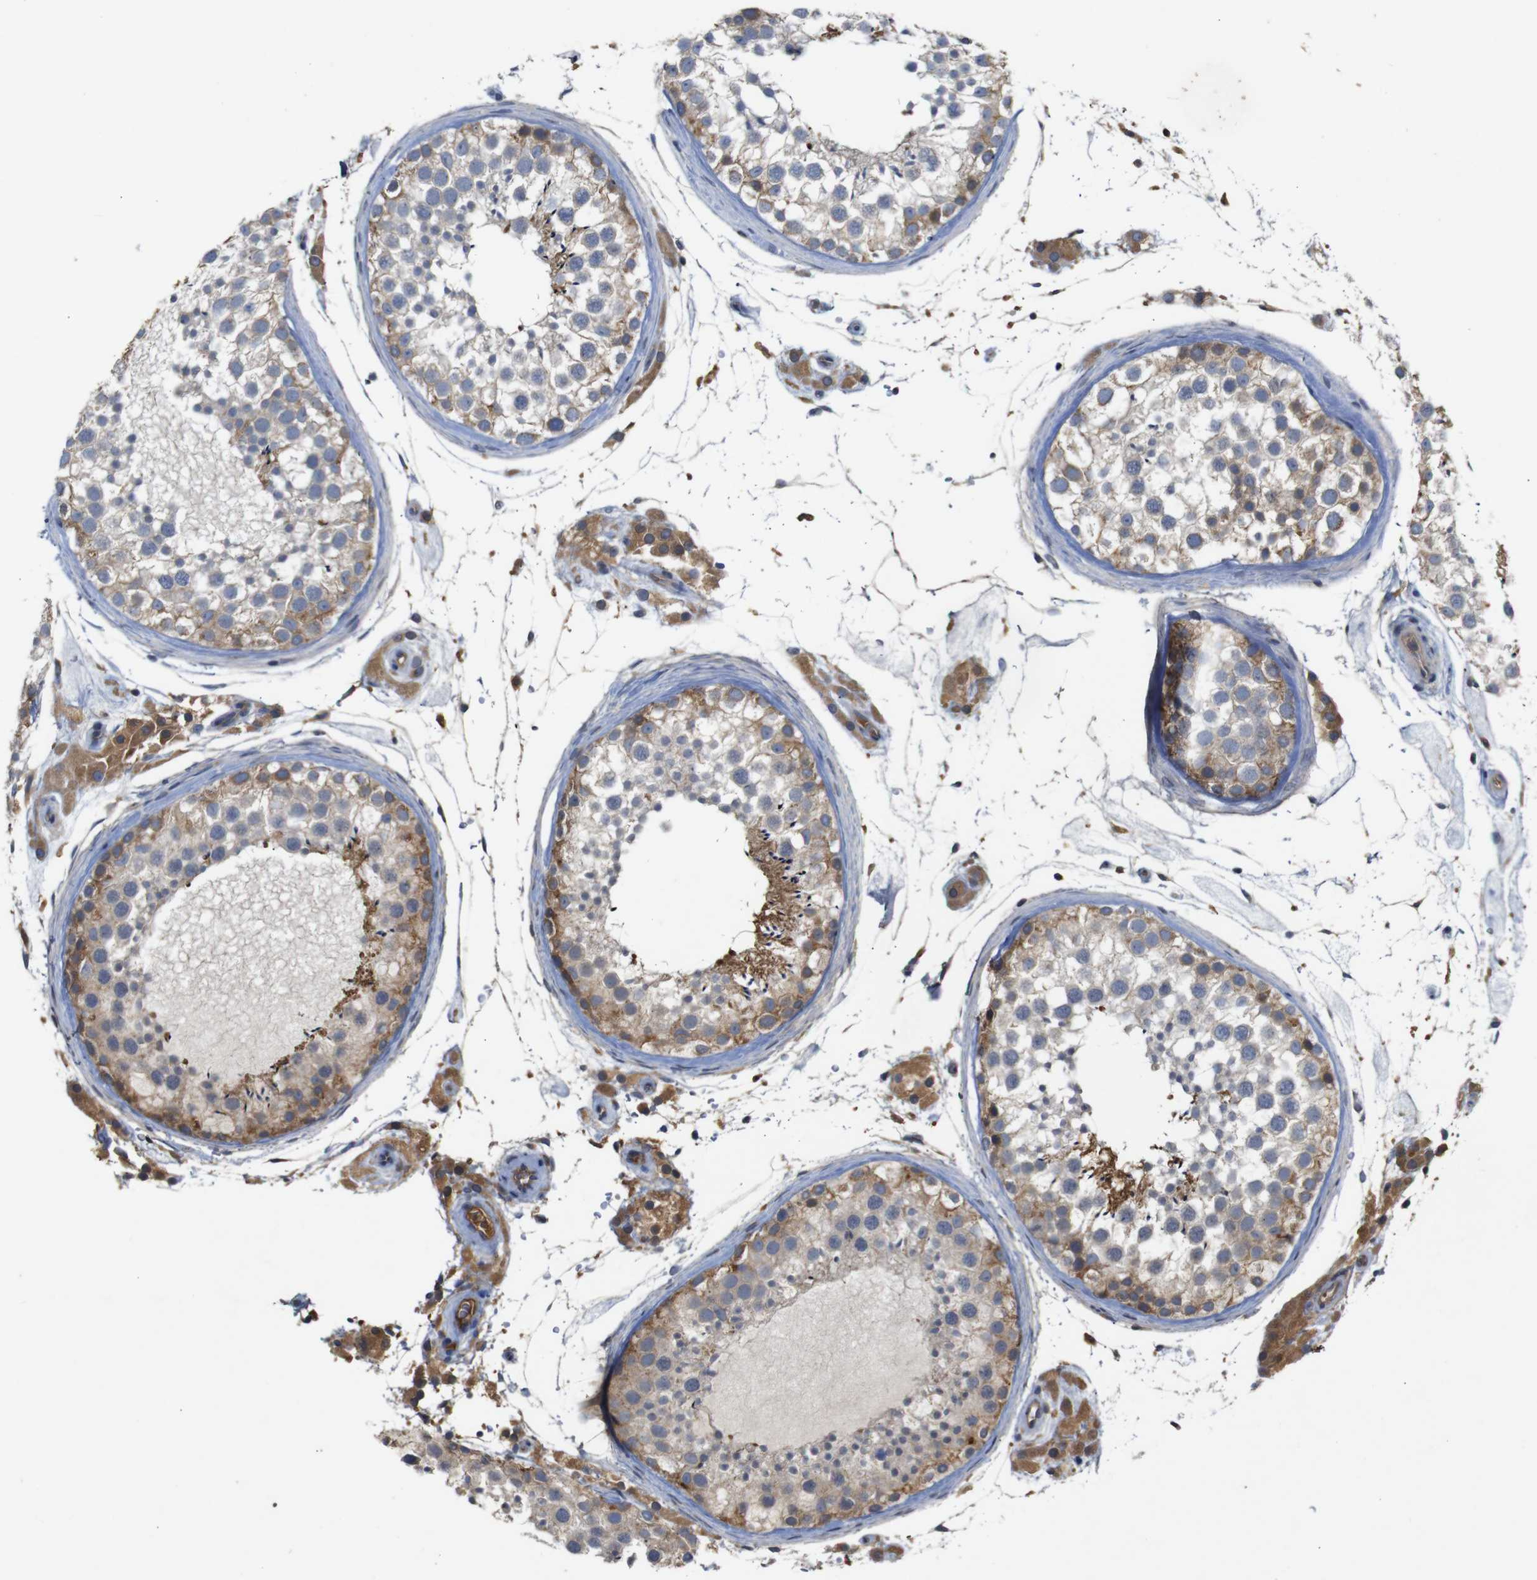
{"staining": {"intensity": "moderate", "quantity": "25%-75%", "location": "cytoplasmic/membranous"}, "tissue": "testis", "cell_type": "Cells in seminiferous ducts", "image_type": "normal", "snomed": [{"axis": "morphology", "description": "Normal tissue, NOS"}, {"axis": "topography", "description": "Testis"}], "caption": "Cells in seminiferous ducts exhibit moderate cytoplasmic/membranous staining in about 25%-75% of cells in unremarkable testis.", "gene": "PTPN1", "patient": {"sex": "male", "age": 46}}